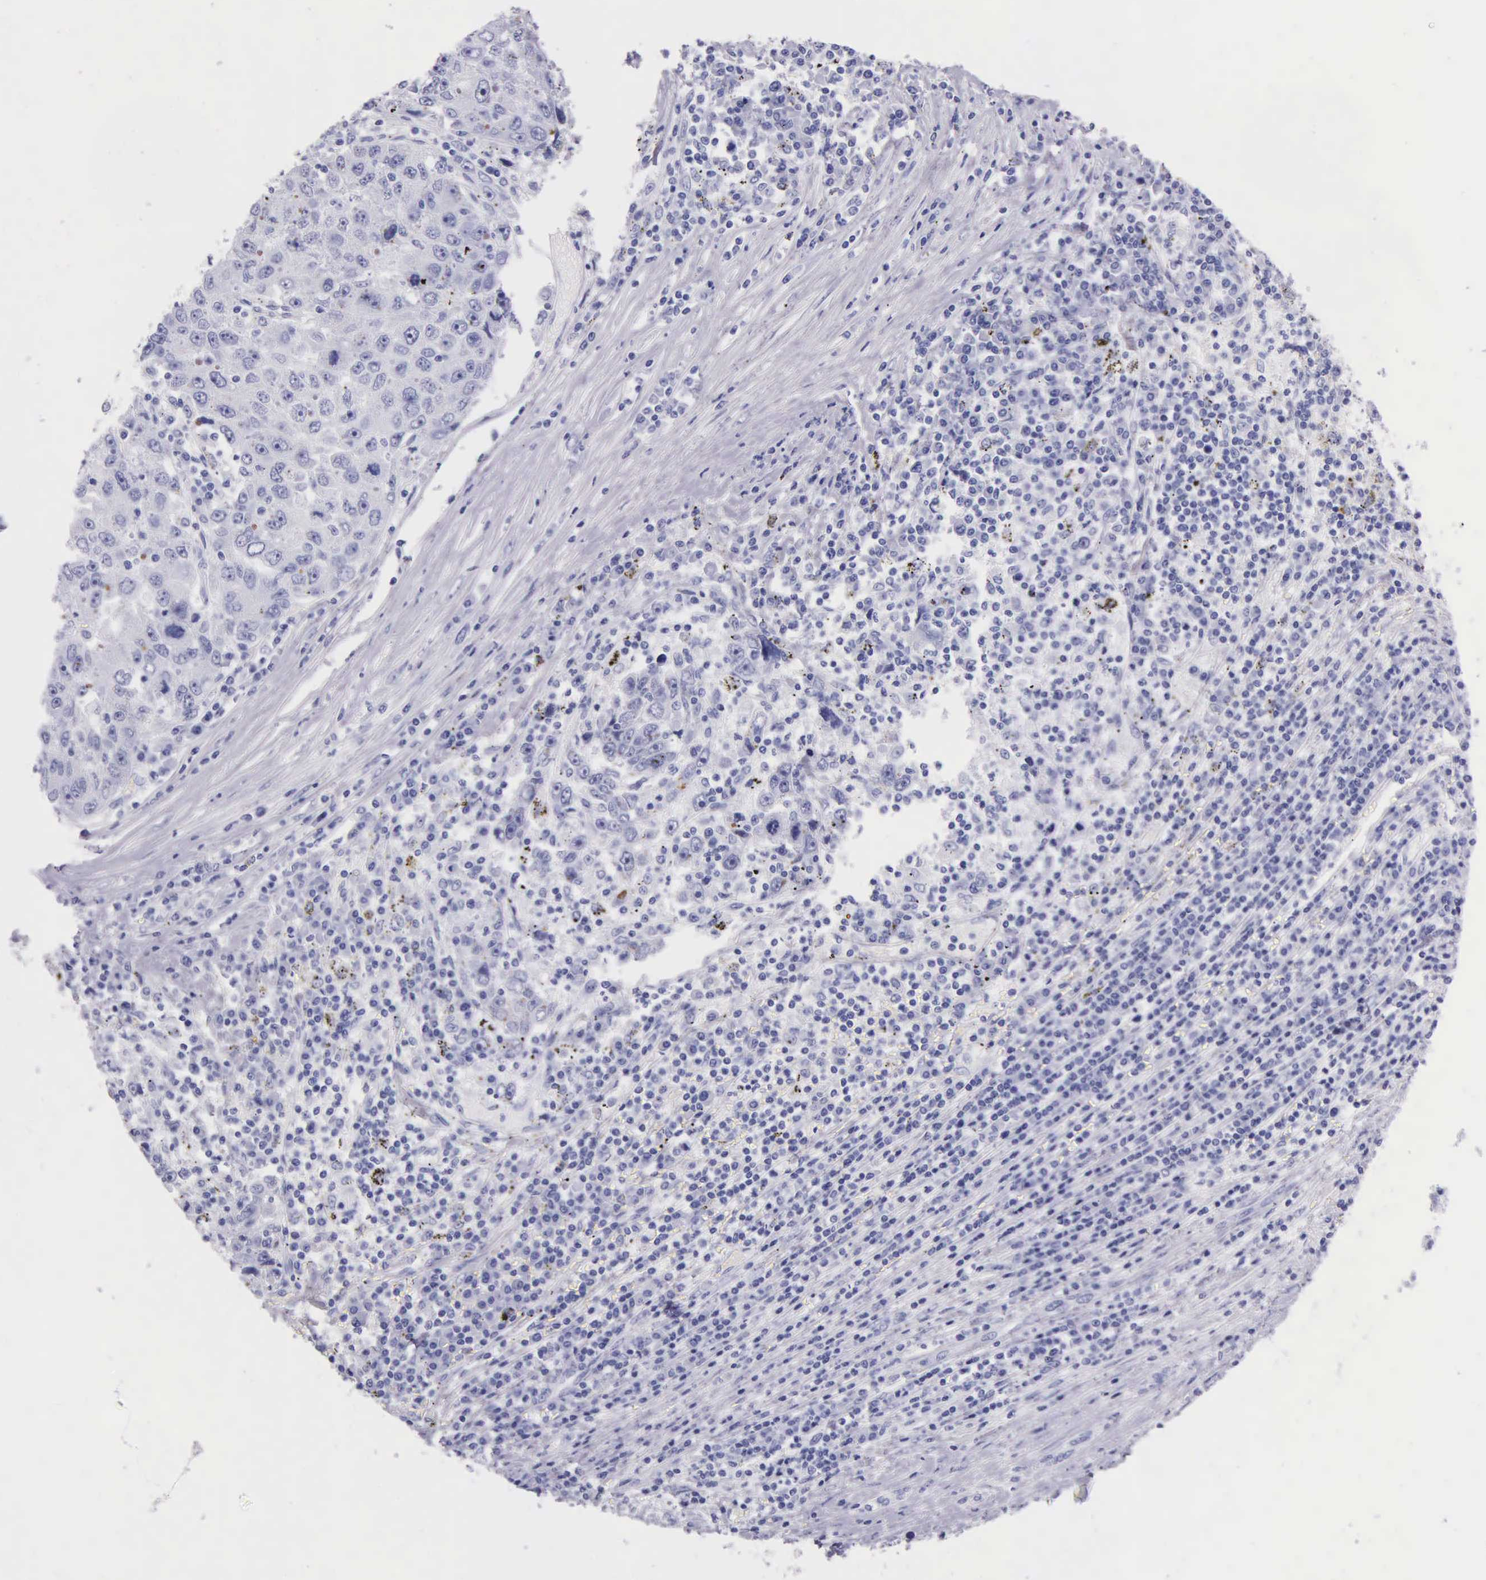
{"staining": {"intensity": "negative", "quantity": "none", "location": "none"}, "tissue": "liver cancer", "cell_type": "Tumor cells", "image_type": "cancer", "snomed": [{"axis": "morphology", "description": "Carcinoma, Hepatocellular, NOS"}, {"axis": "topography", "description": "Liver"}], "caption": "Immunohistochemistry of hepatocellular carcinoma (liver) exhibits no staining in tumor cells.", "gene": "KLK3", "patient": {"sex": "male", "age": 49}}